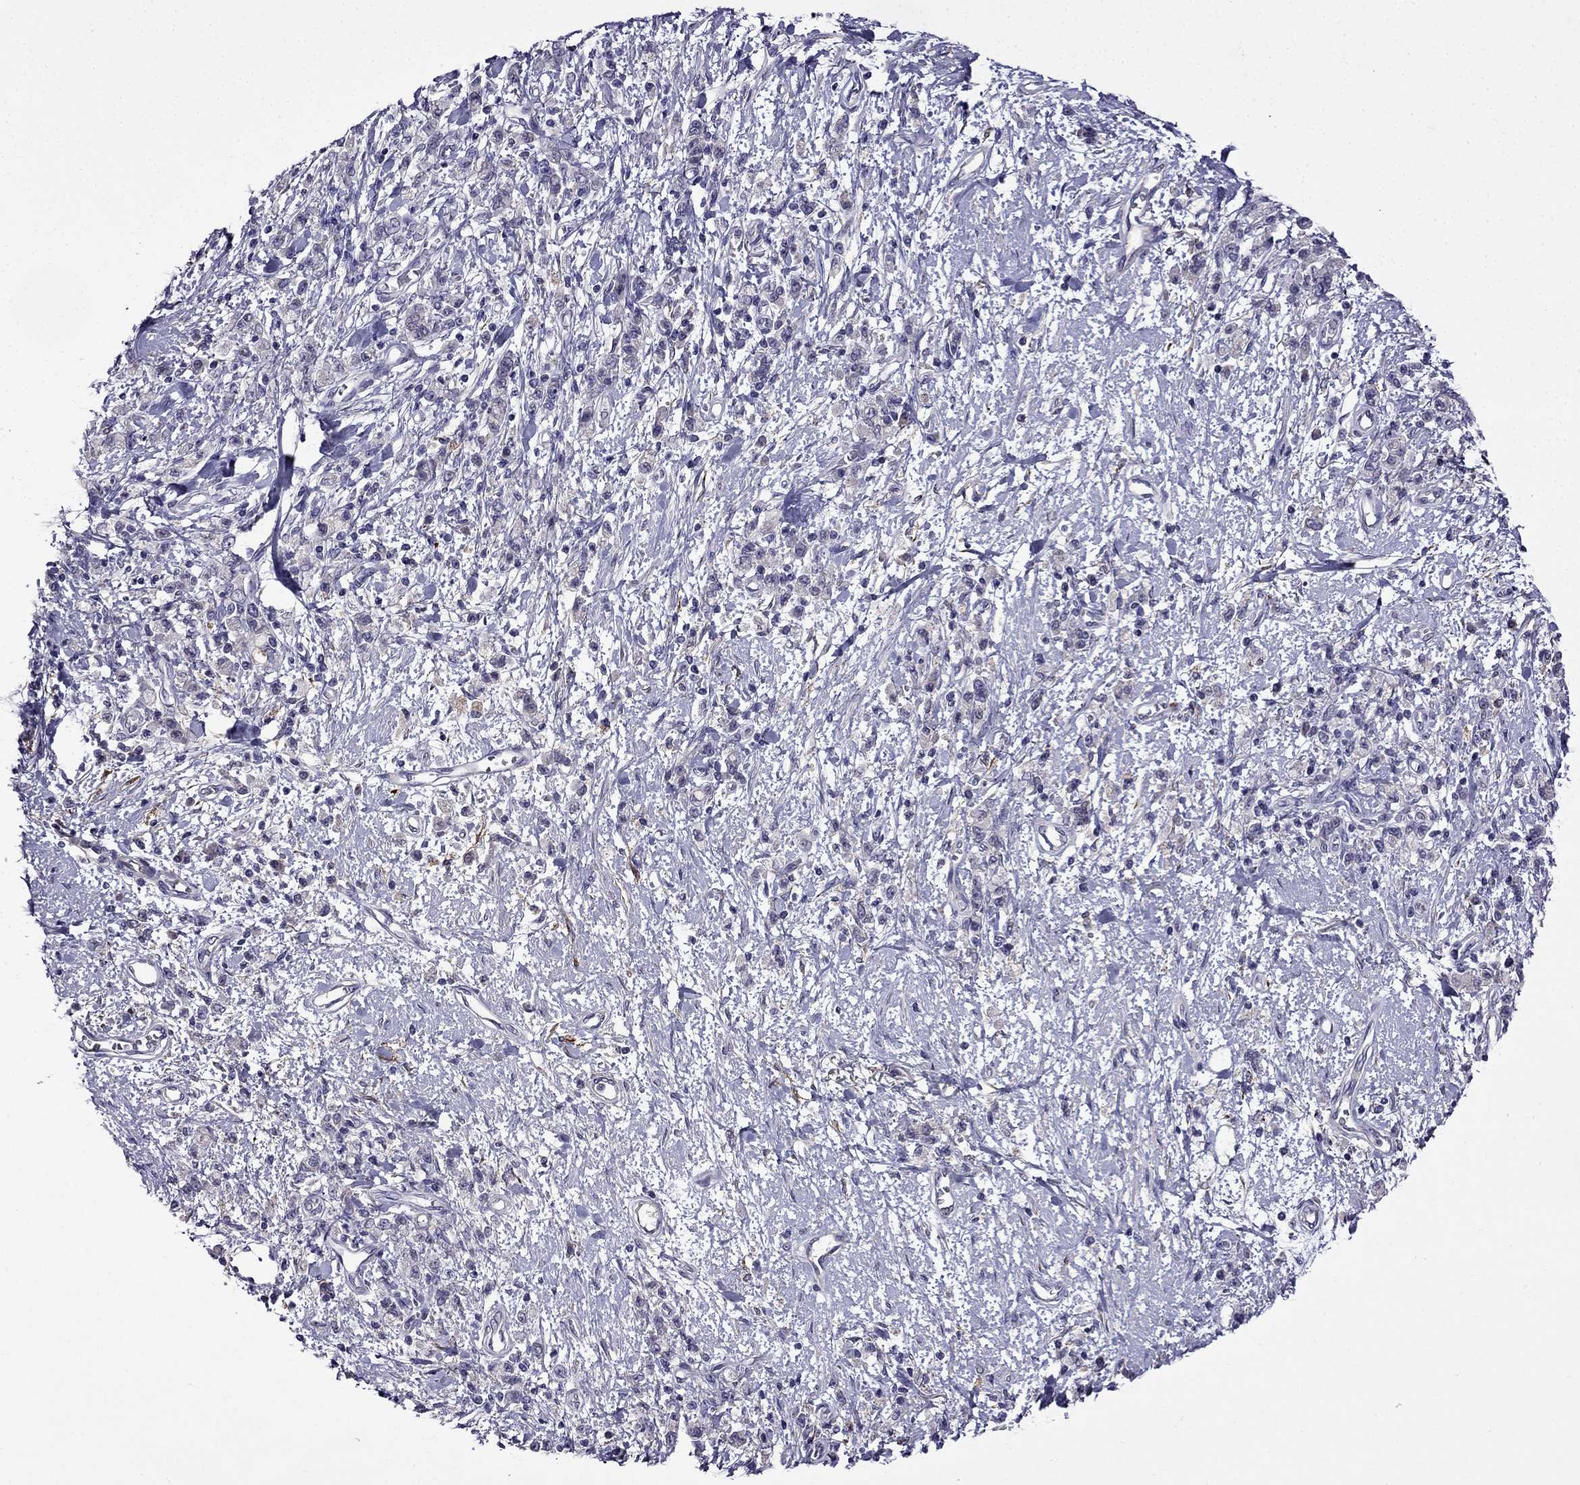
{"staining": {"intensity": "negative", "quantity": "none", "location": "none"}, "tissue": "stomach cancer", "cell_type": "Tumor cells", "image_type": "cancer", "snomed": [{"axis": "morphology", "description": "Adenocarcinoma, NOS"}, {"axis": "topography", "description": "Stomach"}], "caption": "Micrograph shows no protein positivity in tumor cells of stomach adenocarcinoma tissue. The staining was performed using DAB to visualize the protein expression in brown, while the nuclei were stained in blue with hematoxylin (Magnification: 20x).", "gene": "PI16", "patient": {"sex": "male", "age": 77}}